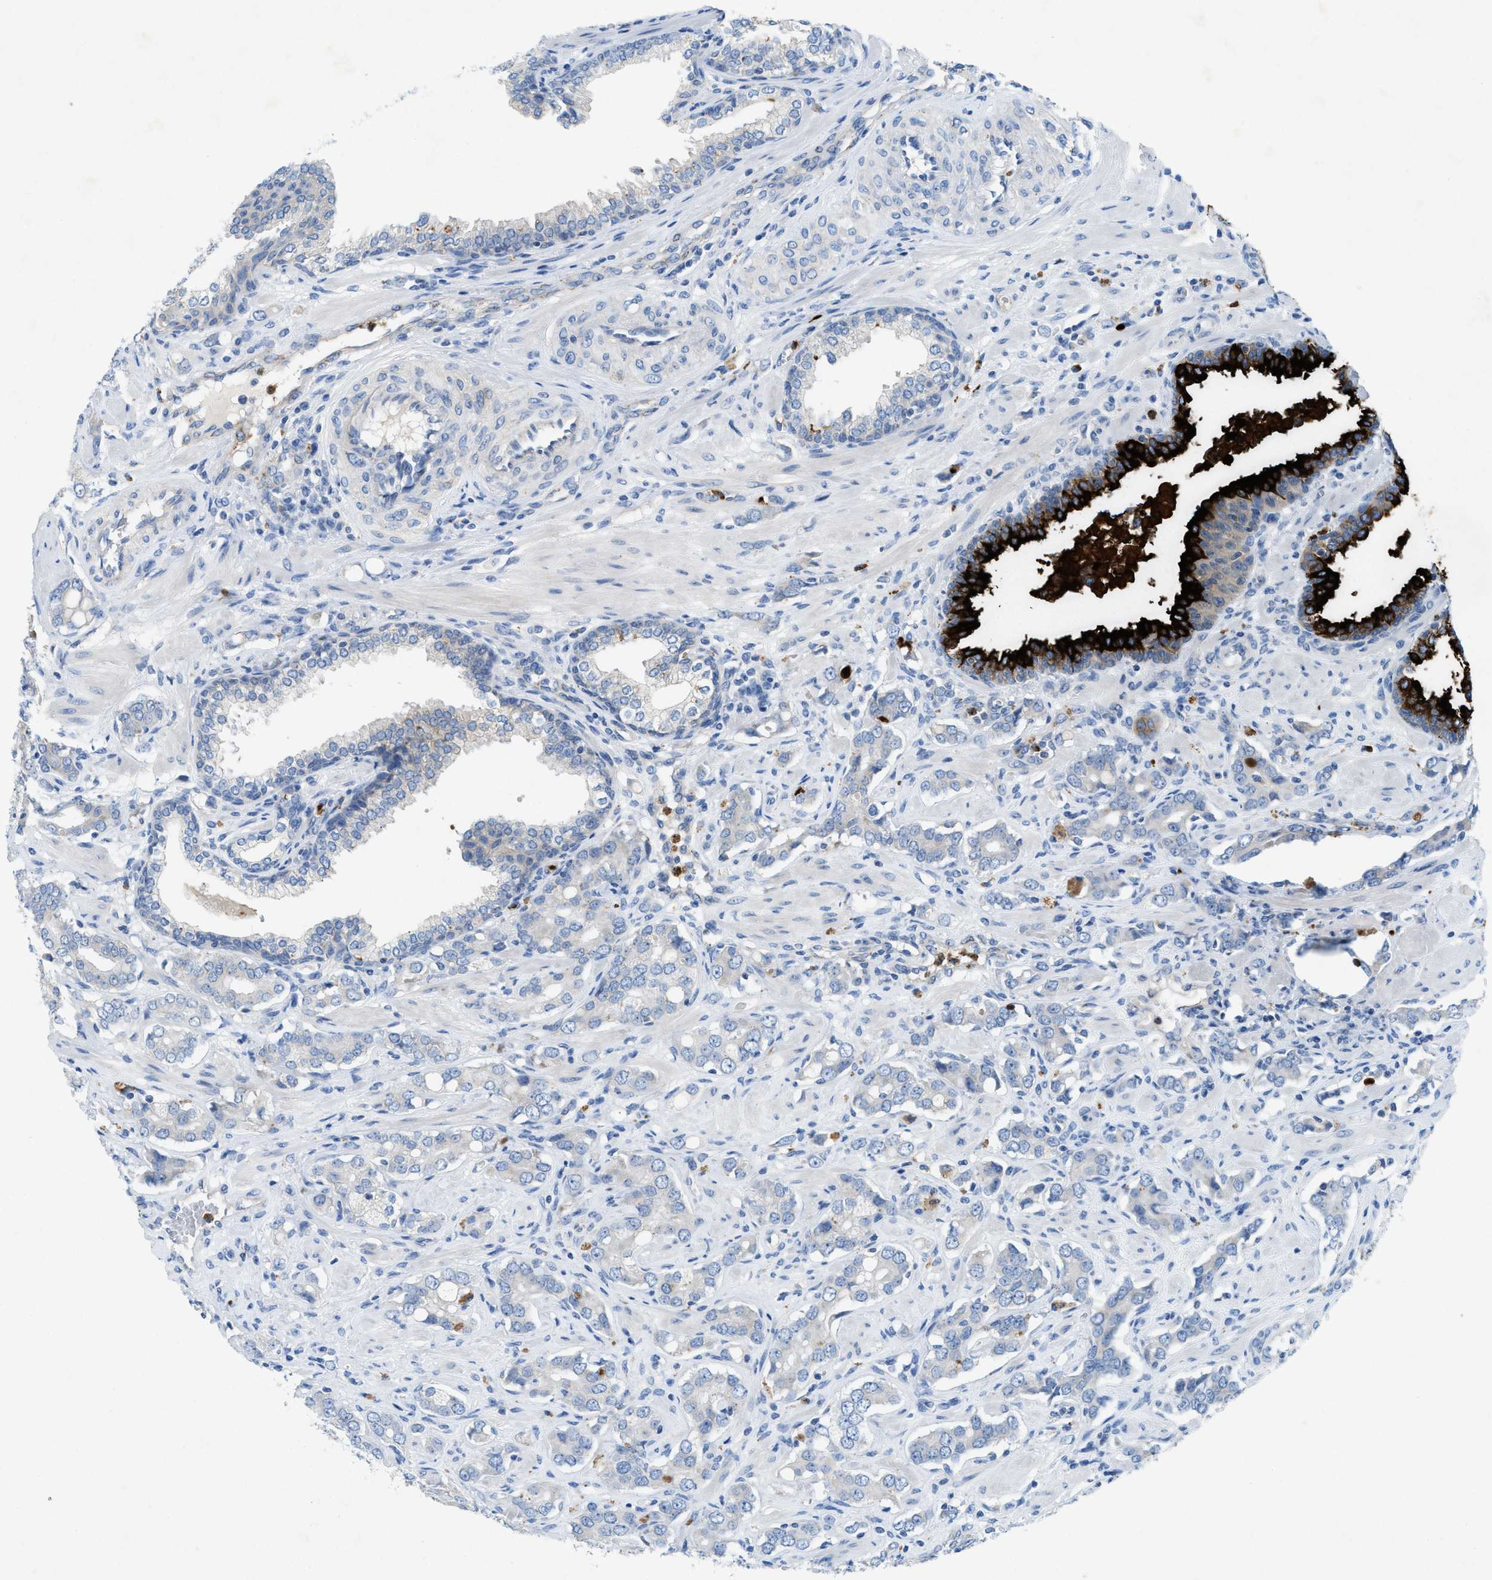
{"staining": {"intensity": "strong", "quantity": "<25%", "location": "cytoplasmic/membranous"}, "tissue": "prostate cancer", "cell_type": "Tumor cells", "image_type": "cancer", "snomed": [{"axis": "morphology", "description": "Adenocarcinoma, High grade"}, {"axis": "topography", "description": "Prostate"}], "caption": "Immunohistochemical staining of high-grade adenocarcinoma (prostate) exhibits medium levels of strong cytoplasmic/membranous protein positivity in about <25% of tumor cells.", "gene": "CMTM1", "patient": {"sex": "male", "age": 52}}